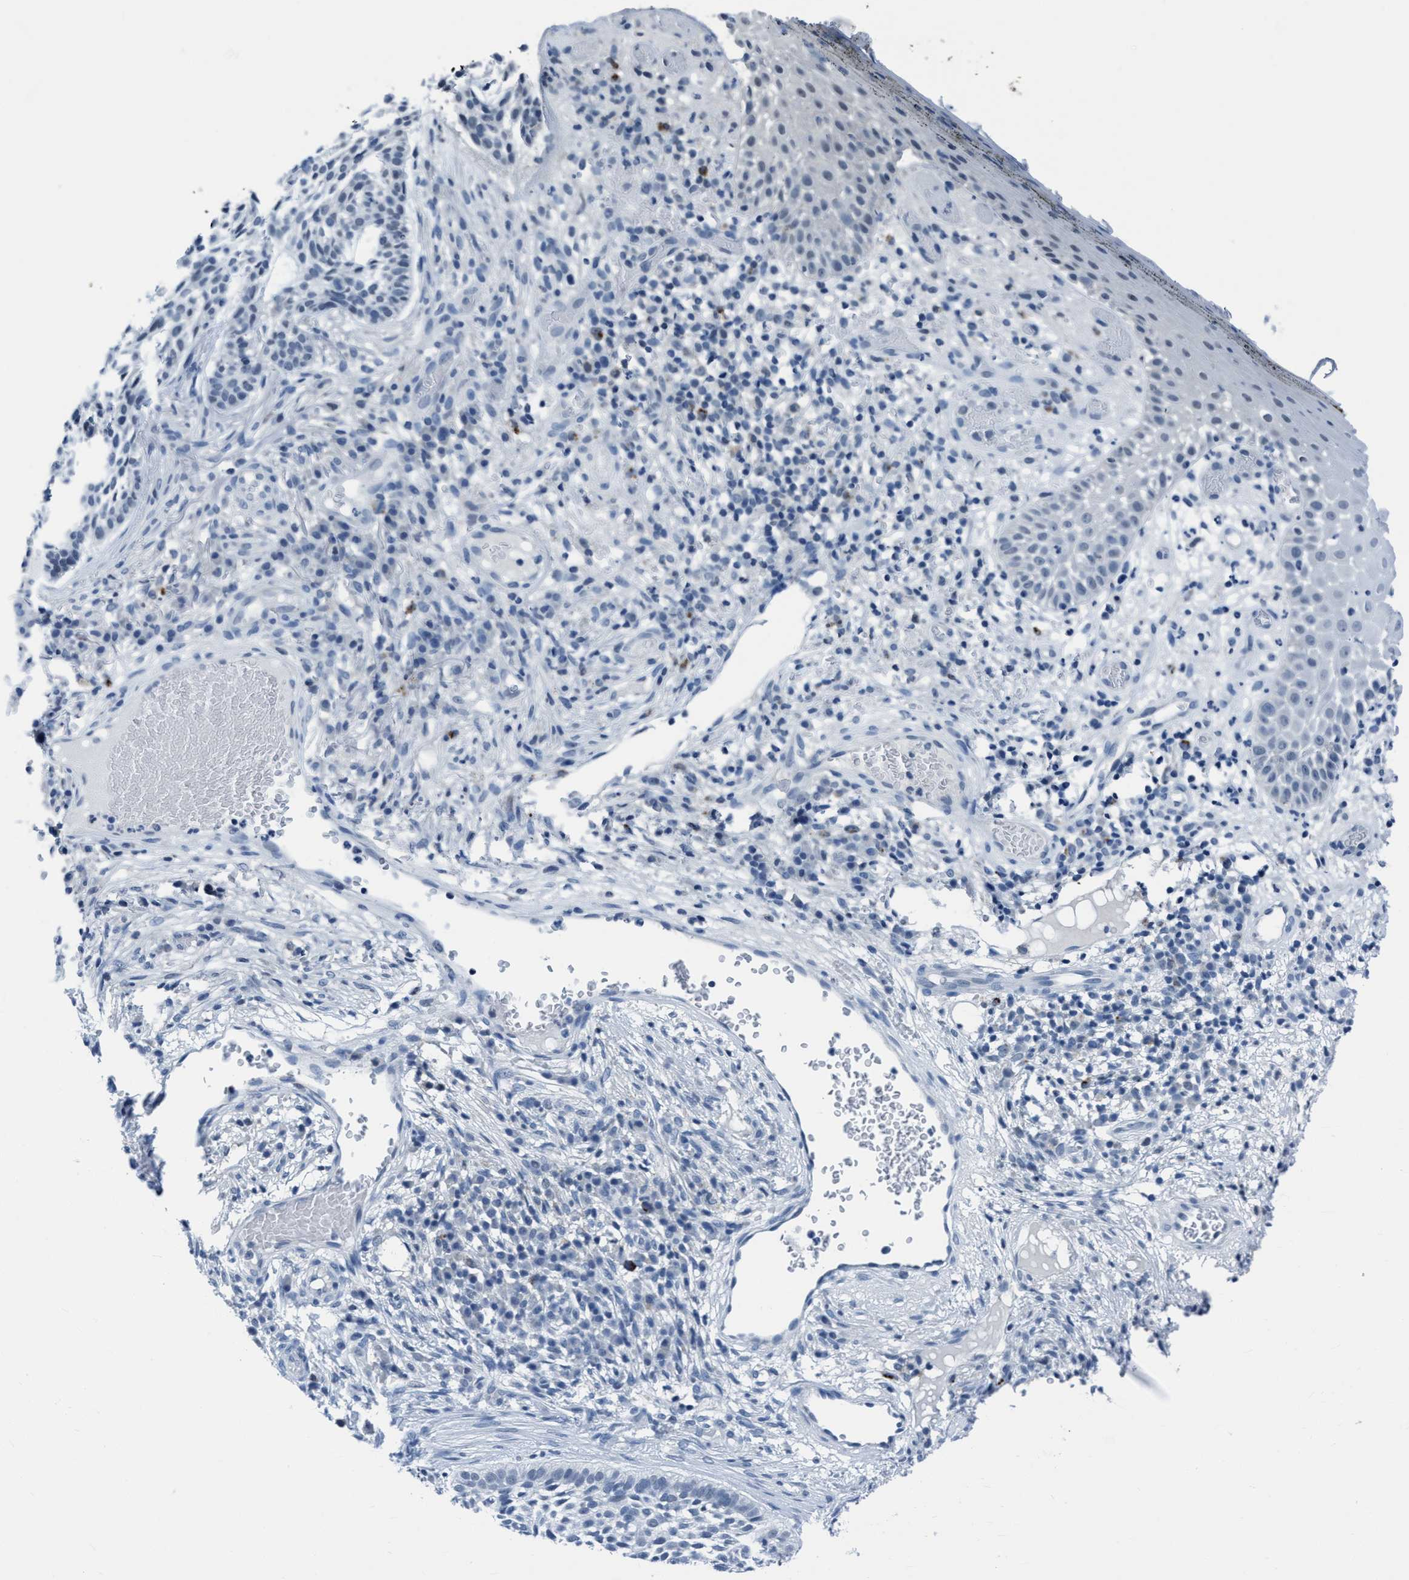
{"staining": {"intensity": "negative", "quantity": "none", "location": "none"}, "tissue": "skin cancer", "cell_type": "Tumor cells", "image_type": "cancer", "snomed": [{"axis": "morphology", "description": "Basal cell carcinoma"}, {"axis": "topography", "description": "Skin"}], "caption": "Histopathology image shows no protein positivity in tumor cells of skin basal cell carcinoma tissue.", "gene": "DNAI1", "patient": {"sex": "female", "age": 64}}